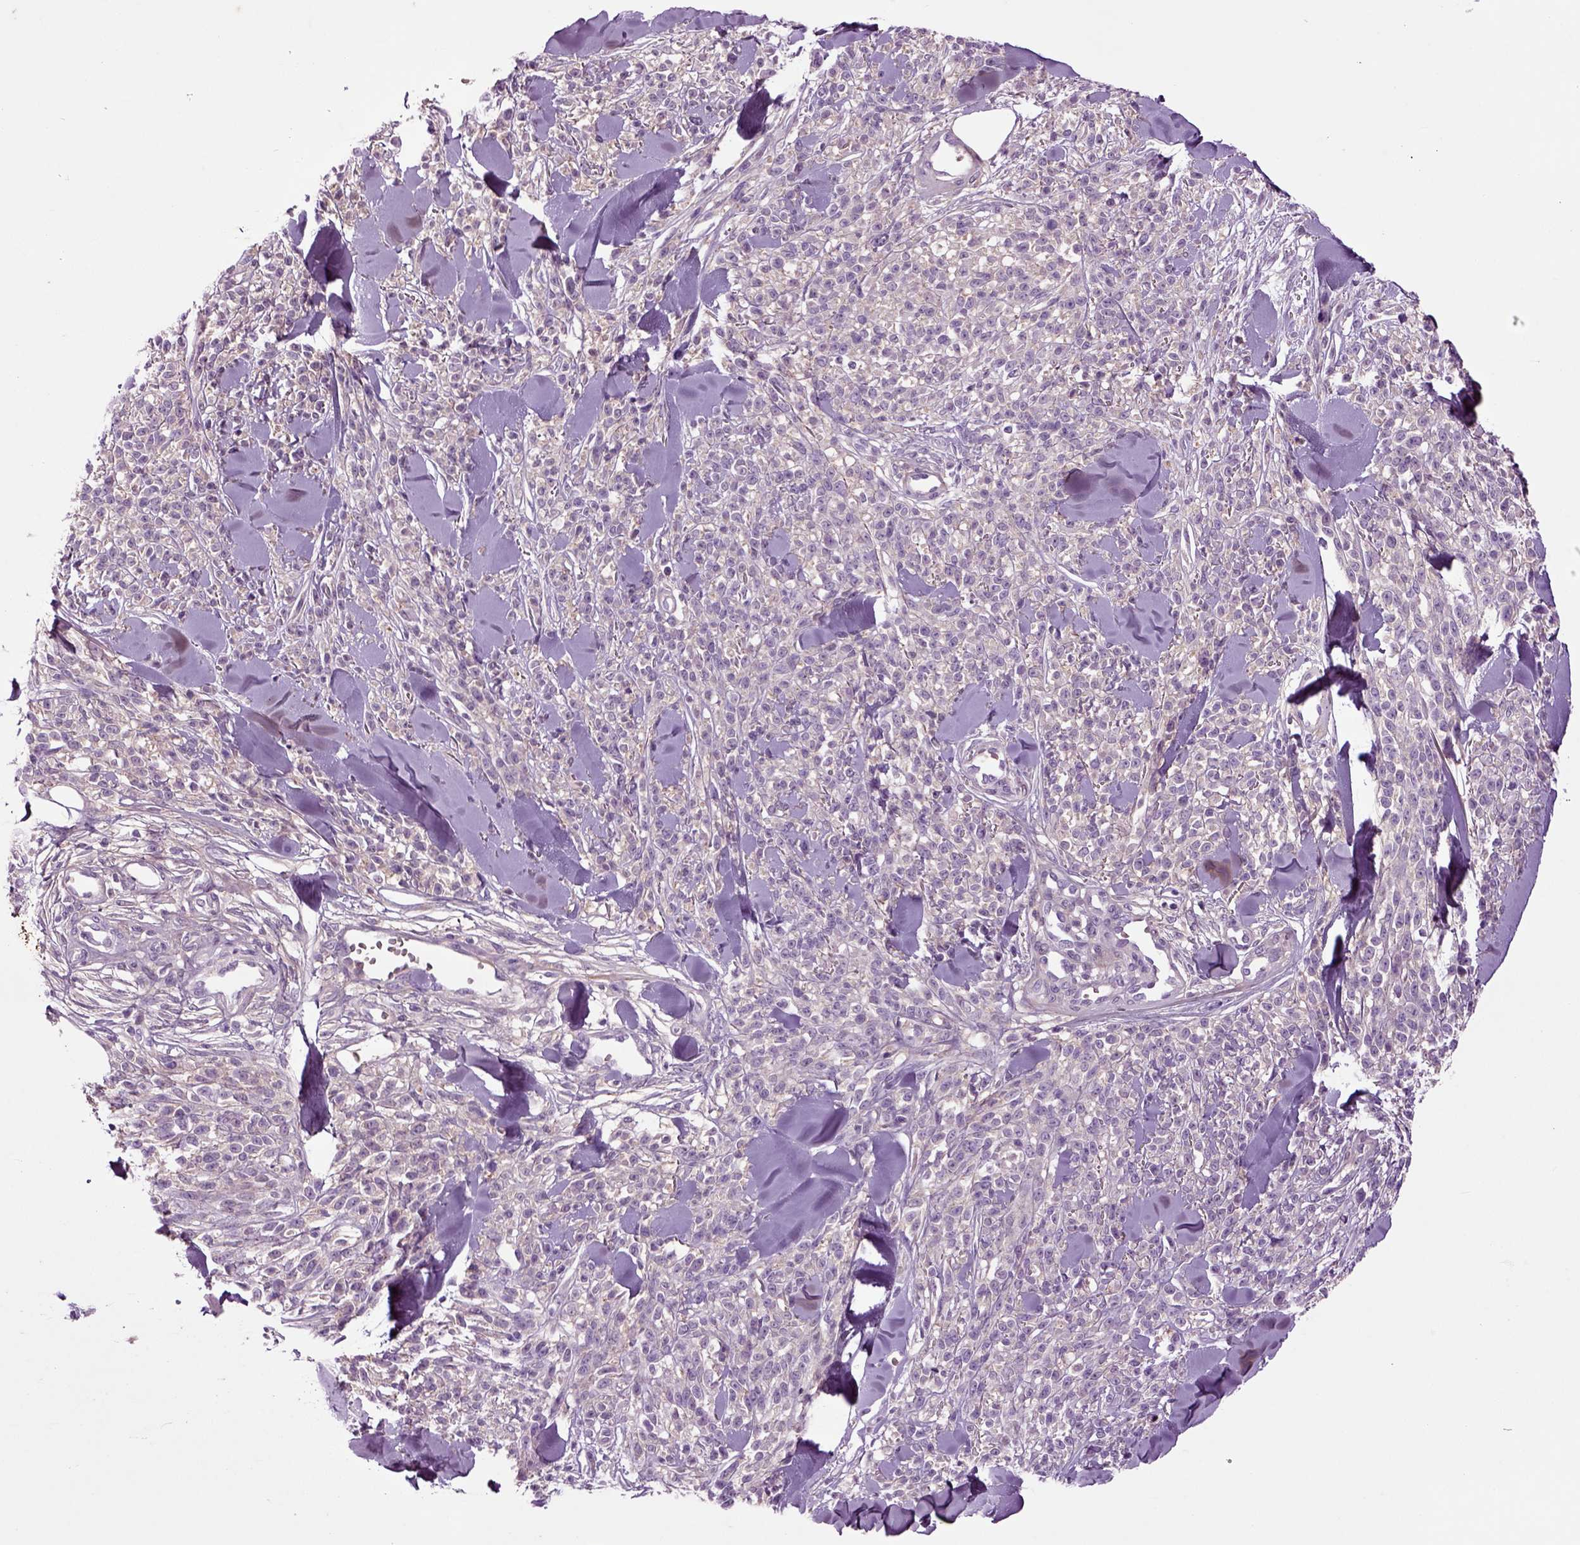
{"staining": {"intensity": "negative", "quantity": "none", "location": "none"}, "tissue": "melanoma", "cell_type": "Tumor cells", "image_type": "cancer", "snomed": [{"axis": "morphology", "description": "Malignant melanoma, NOS"}, {"axis": "topography", "description": "Skin"}, {"axis": "topography", "description": "Skin of trunk"}], "caption": "Tumor cells are negative for brown protein staining in melanoma.", "gene": "SPON1", "patient": {"sex": "male", "age": 74}}